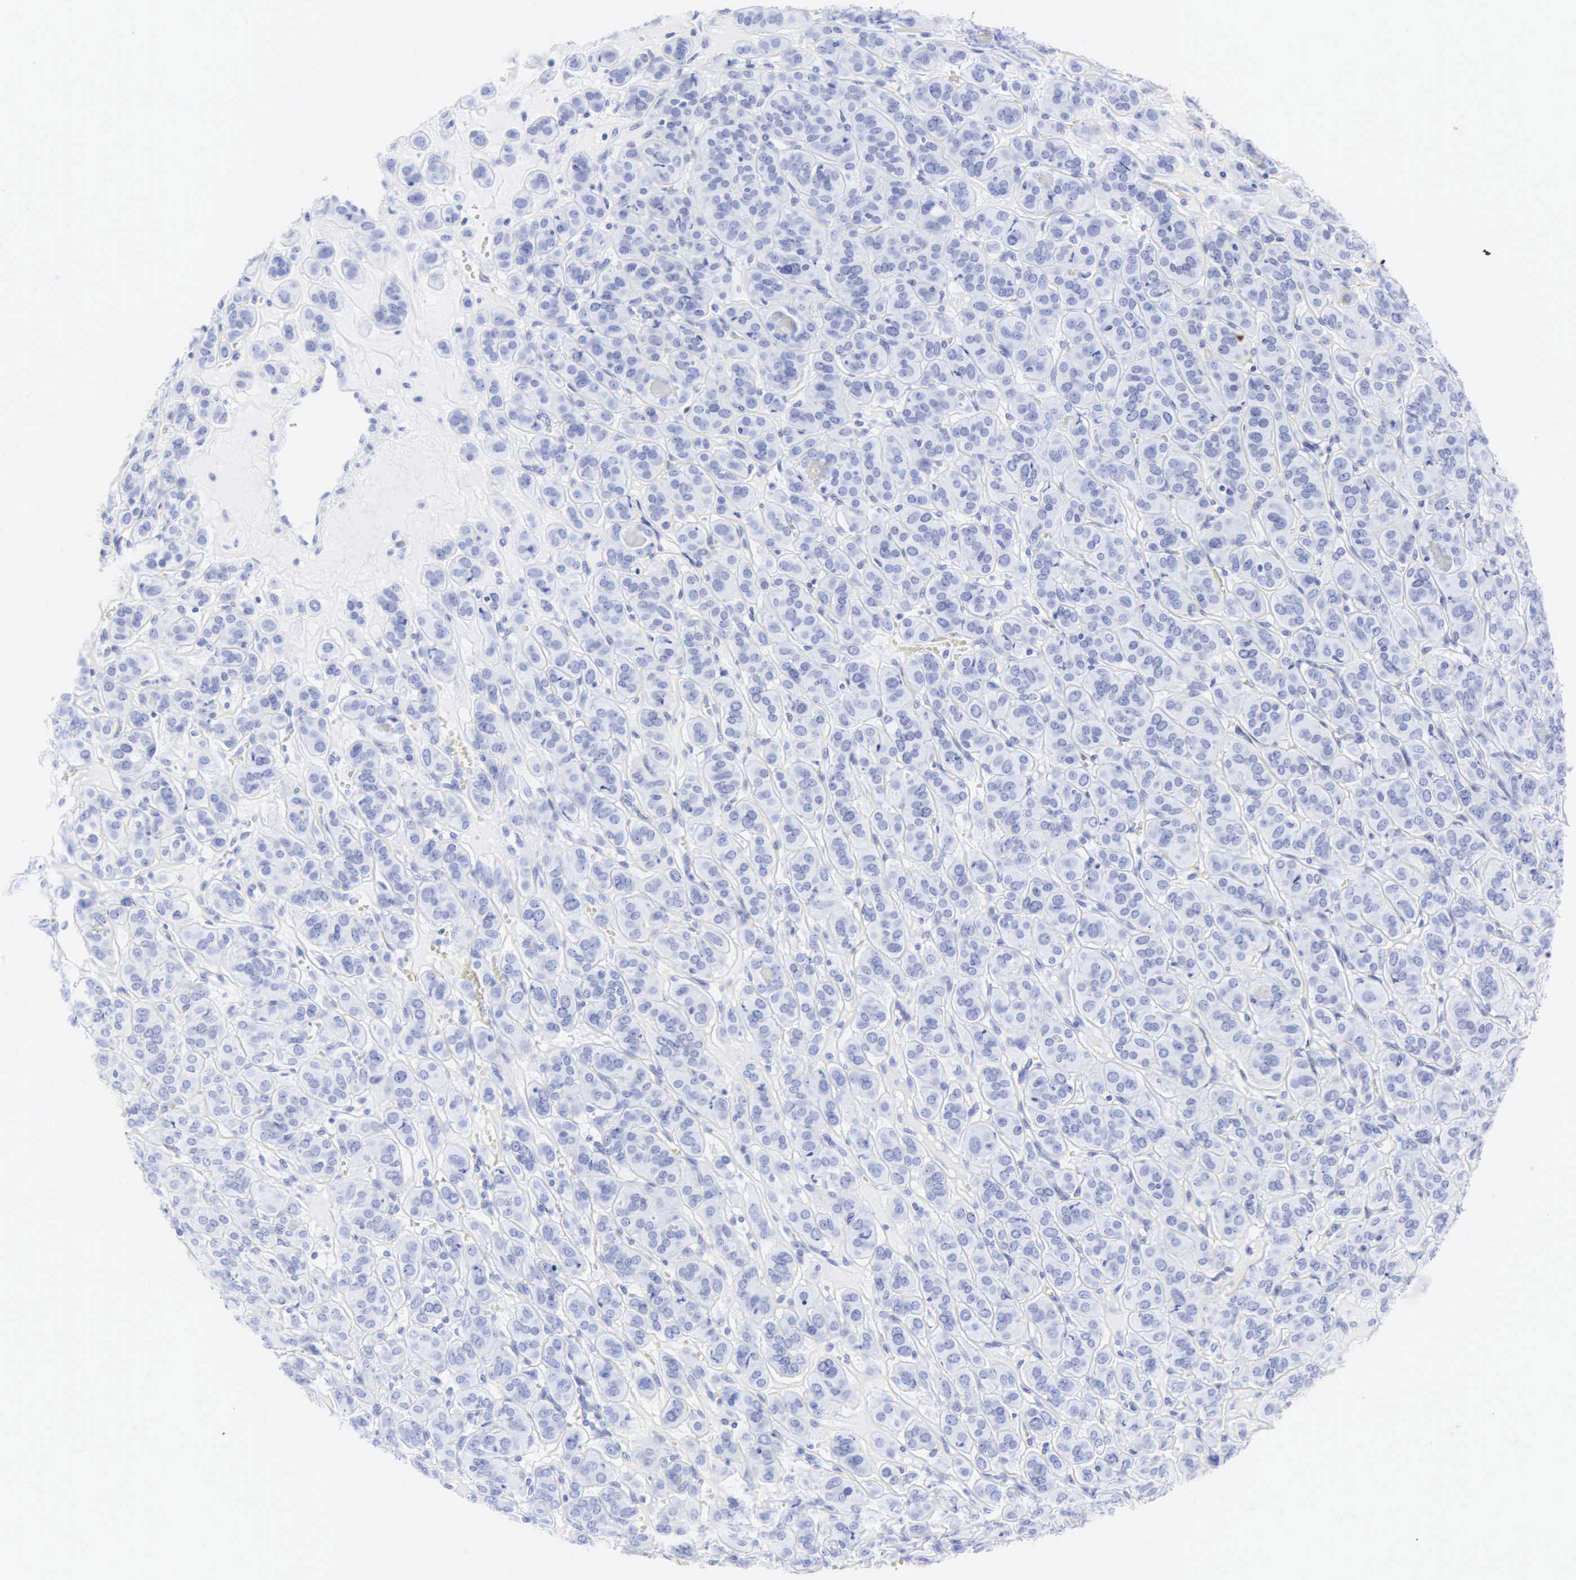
{"staining": {"intensity": "negative", "quantity": "none", "location": "none"}, "tissue": "thyroid cancer", "cell_type": "Tumor cells", "image_type": "cancer", "snomed": [{"axis": "morphology", "description": "Follicular adenoma carcinoma, NOS"}, {"axis": "topography", "description": "Thyroid gland"}], "caption": "Immunohistochemistry of human thyroid cancer exhibits no staining in tumor cells. Brightfield microscopy of immunohistochemistry (IHC) stained with DAB (3,3'-diaminobenzidine) (brown) and hematoxylin (blue), captured at high magnification.", "gene": "CGB3", "patient": {"sex": "female", "age": 71}}